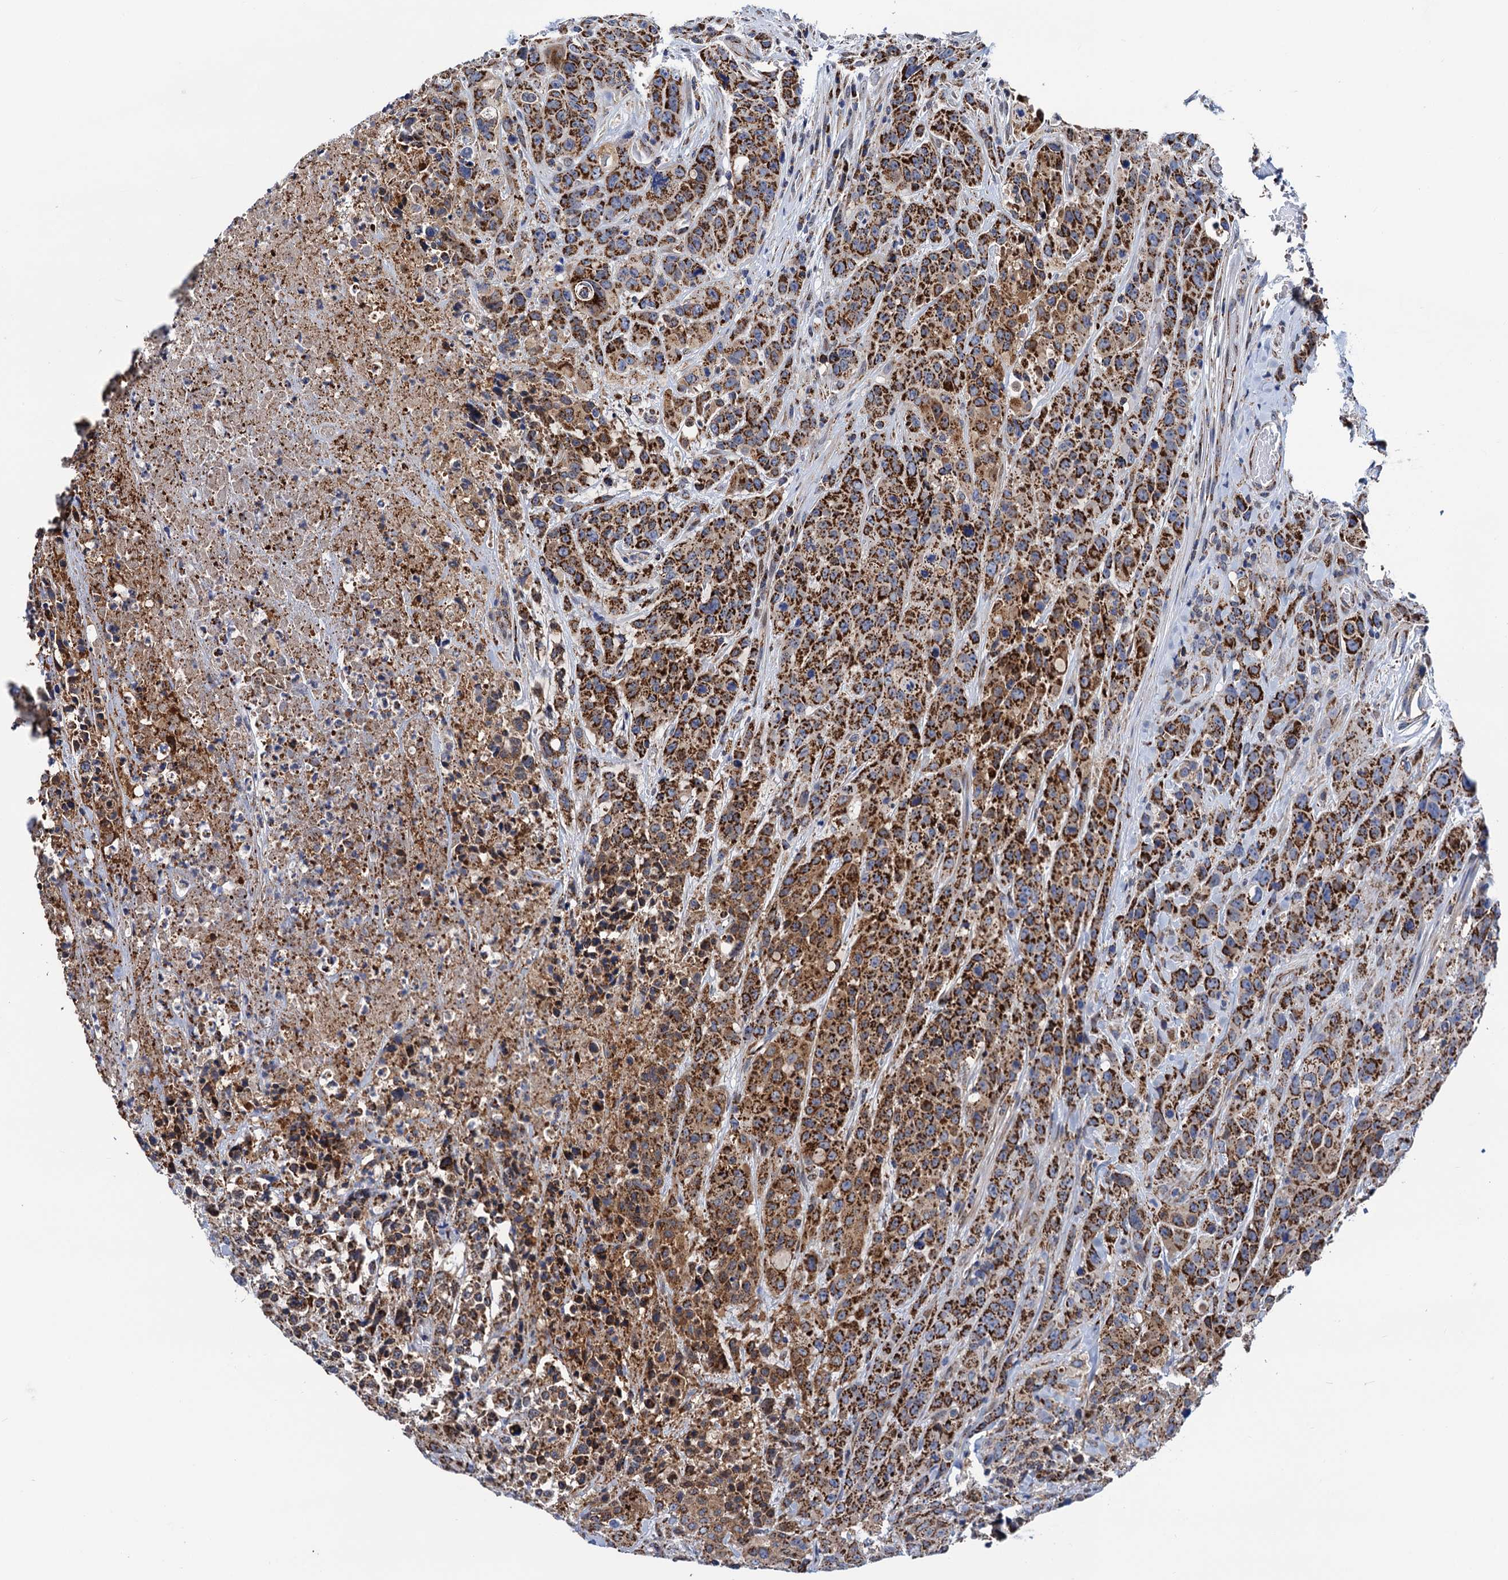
{"staining": {"intensity": "moderate", "quantity": ">75%", "location": "cytoplasmic/membranous"}, "tissue": "colorectal cancer", "cell_type": "Tumor cells", "image_type": "cancer", "snomed": [{"axis": "morphology", "description": "Adenocarcinoma, NOS"}, {"axis": "topography", "description": "Colon"}], "caption": "Protein staining demonstrates moderate cytoplasmic/membranous expression in about >75% of tumor cells in colorectal adenocarcinoma.", "gene": "PTCD3", "patient": {"sex": "male", "age": 62}}